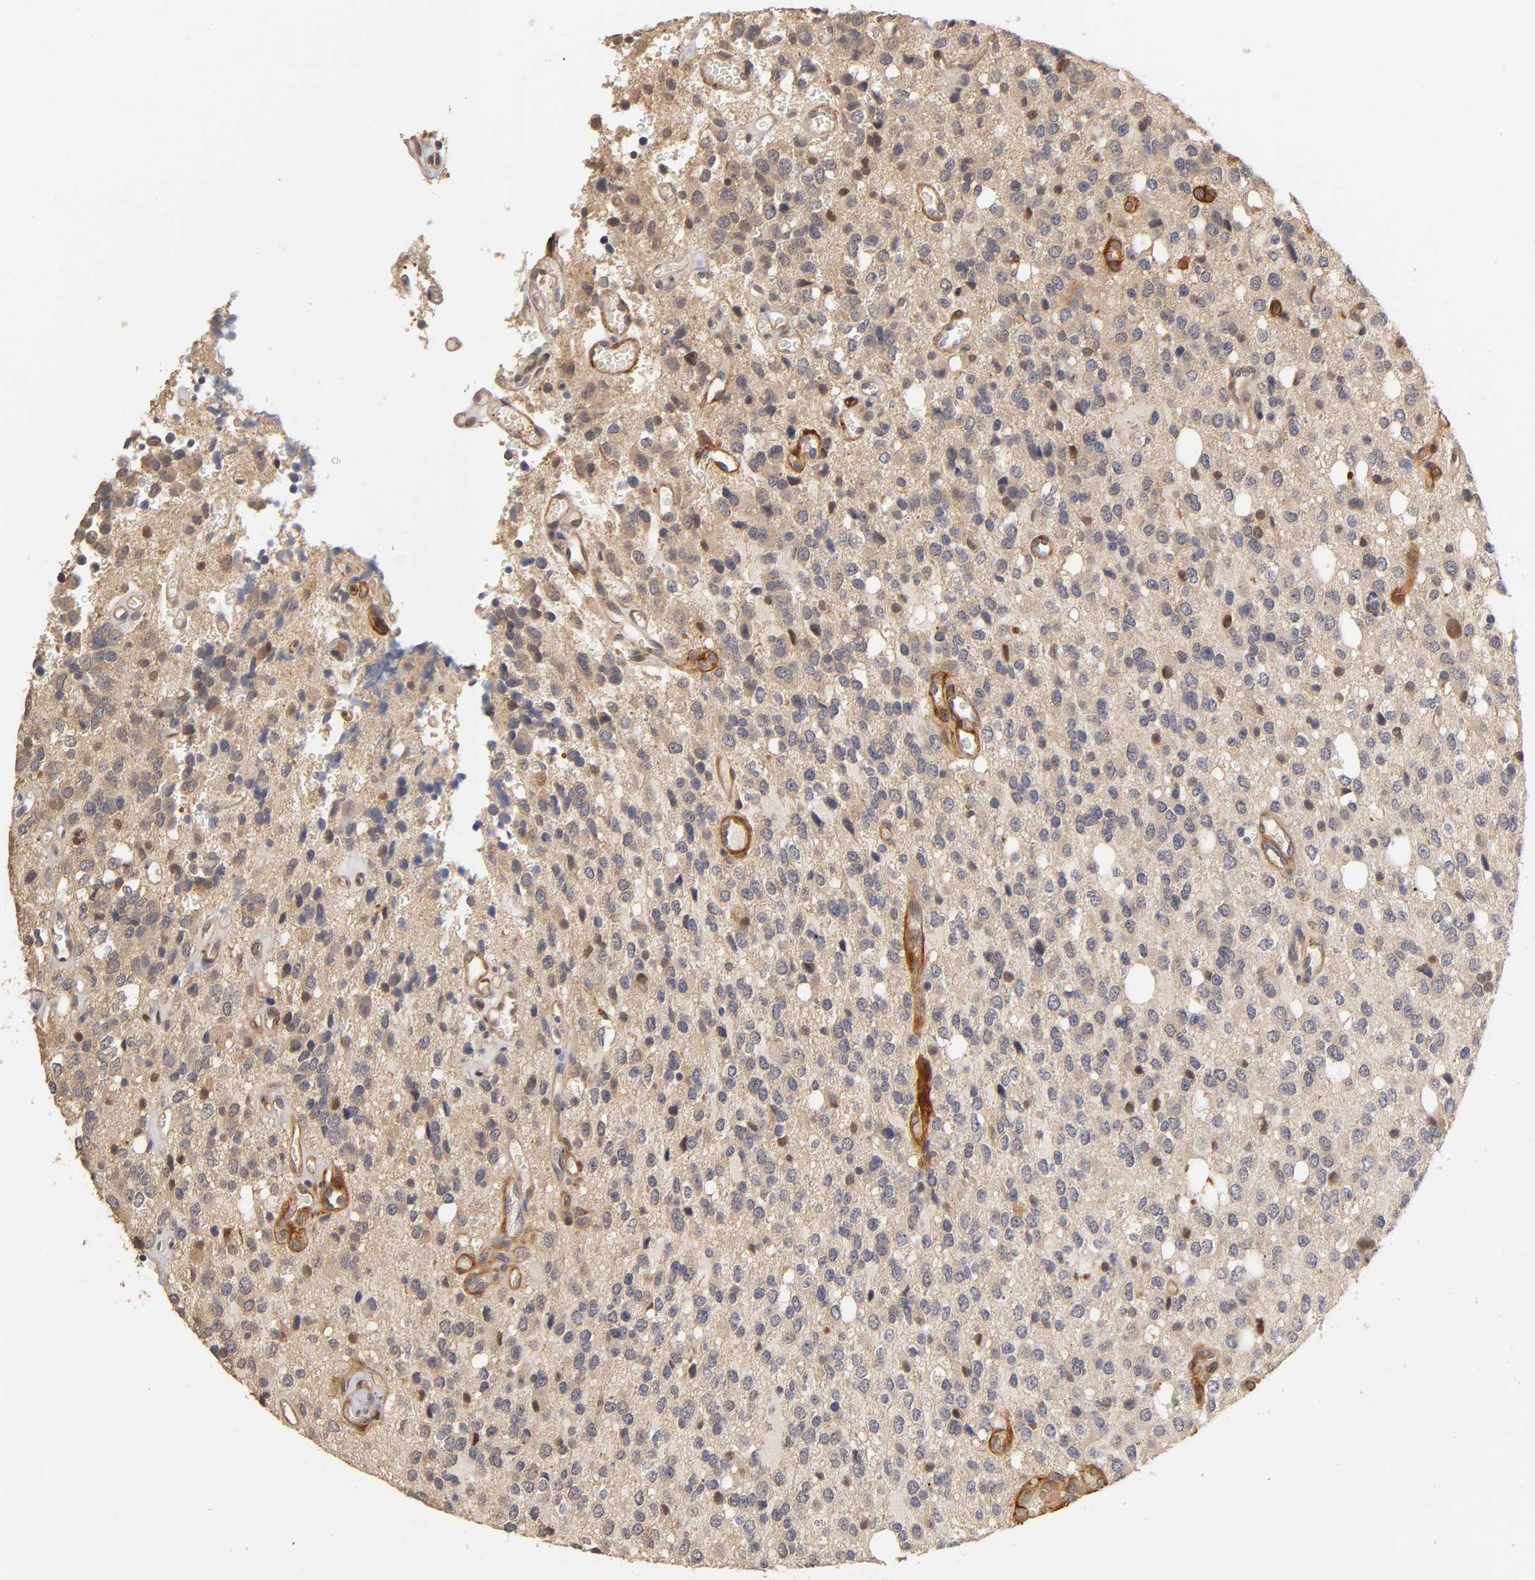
{"staining": {"intensity": "weak", "quantity": "25%-75%", "location": "cytoplasmic/membranous"}, "tissue": "glioma", "cell_type": "Tumor cells", "image_type": "cancer", "snomed": [{"axis": "morphology", "description": "Glioma, malignant, High grade"}, {"axis": "topography", "description": "Brain"}], "caption": "Protein expression by IHC exhibits weak cytoplasmic/membranous positivity in approximately 25%-75% of tumor cells in malignant high-grade glioma.", "gene": "LAMB1", "patient": {"sex": "male", "age": 47}}